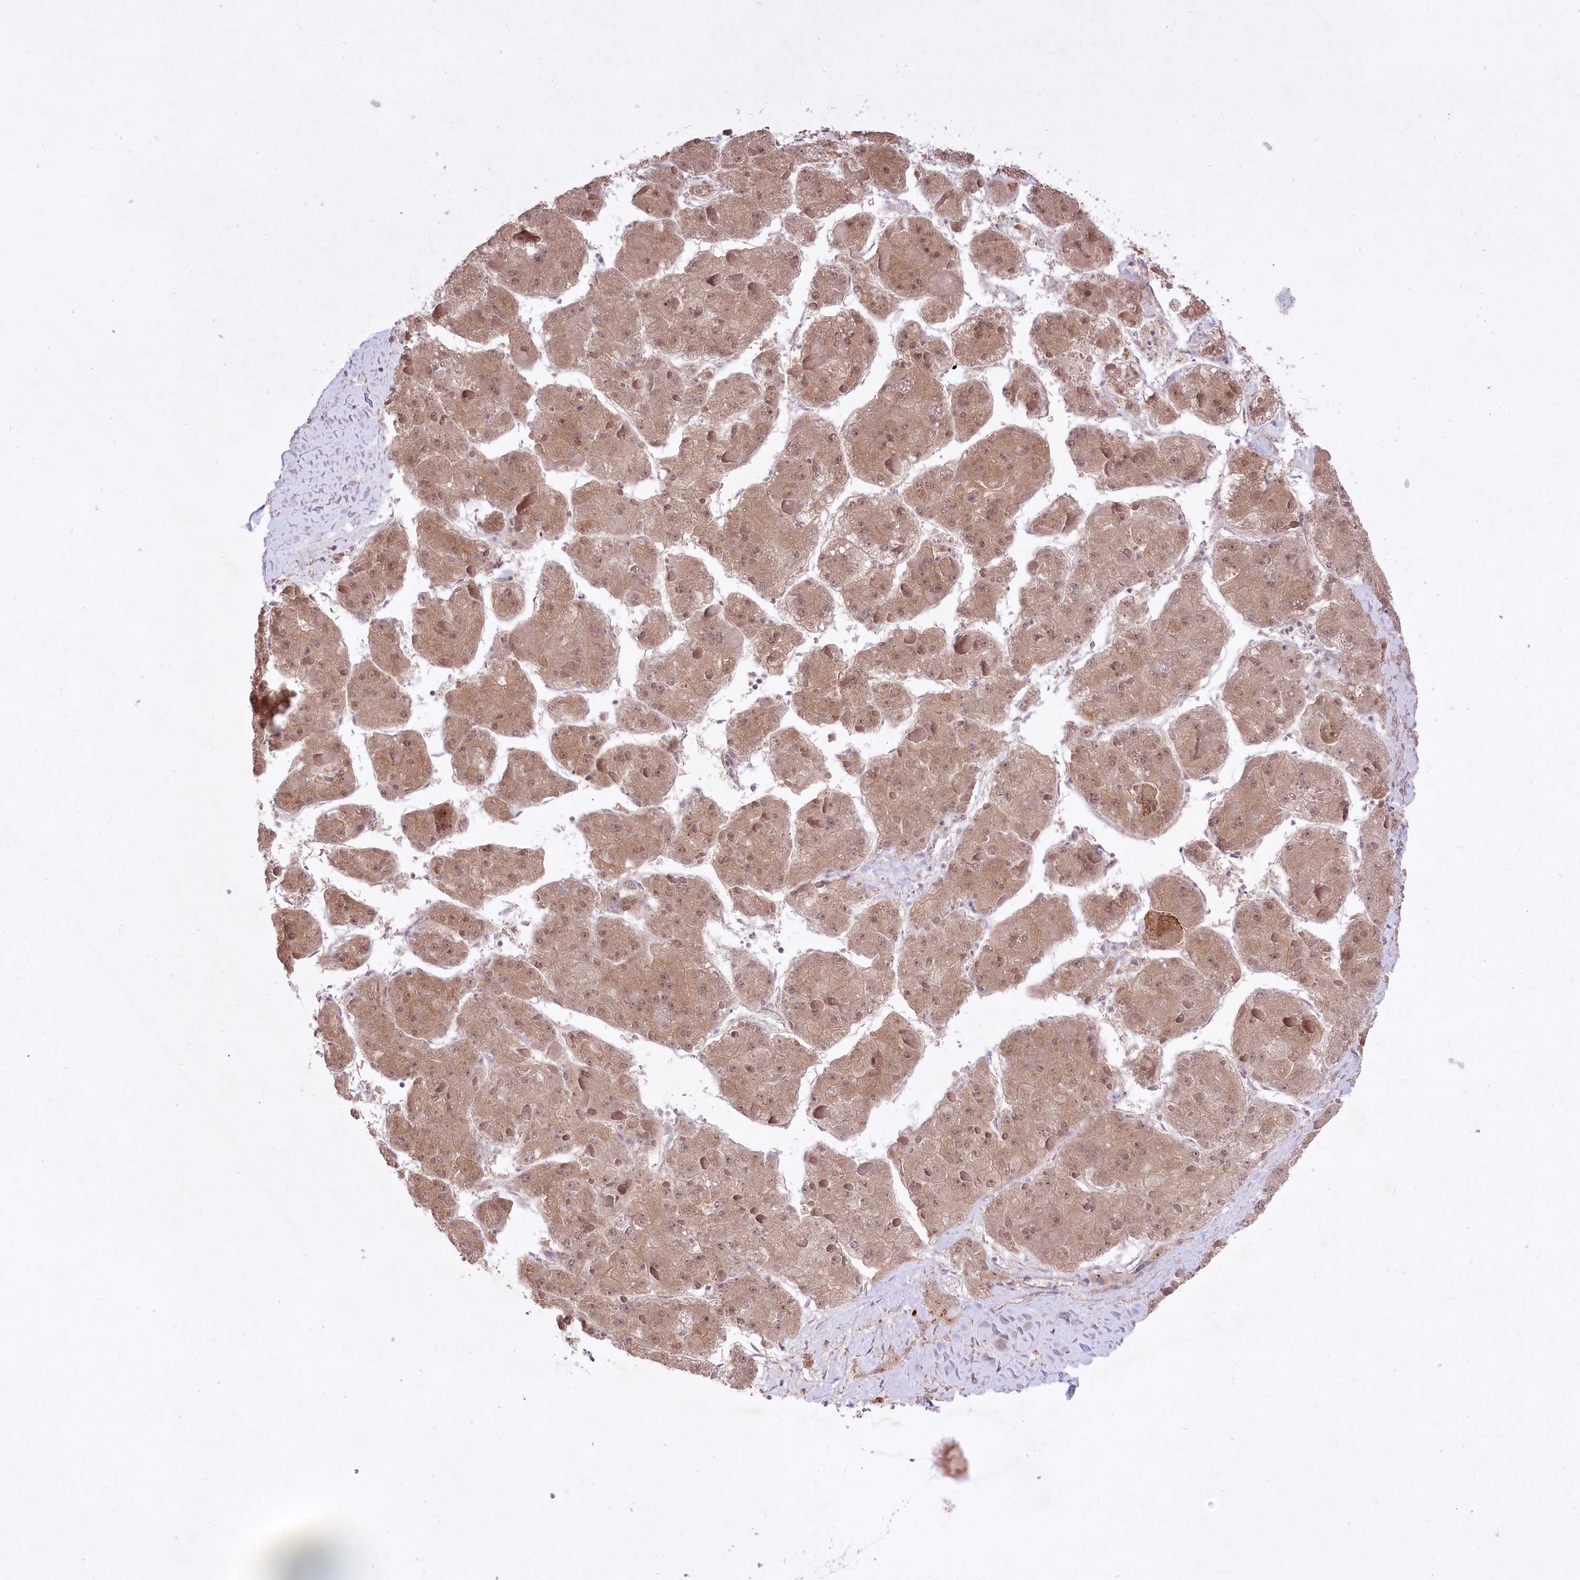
{"staining": {"intensity": "moderate", "quantity": ">75%", "location": "cytoplasmic/membranous,nuclear"}, "tissue": "liver cancer", "cell_type": "Tumor cells", "image_type": "cancer", "snomed": [{"axis": "morphology", "description": "Carcinoma, Hepatocellular, NOS"}, {"axis": "topography", "description": "Liver"}], "caption": "A high-resolution histopathology image shows immunohistochemistry (IHC) staining of liver cancer (hepatocellular carcinoma), which displays moderate cytoplasmic/membranous and nuclear expression in approximately >75% of tumor cells. (DAB (3,3'-diaminobenzidine) = brown stain, brightfield microscopy at high magnification).", "gene": "HELT", "patient": {"sex": "female", "age": 73}}